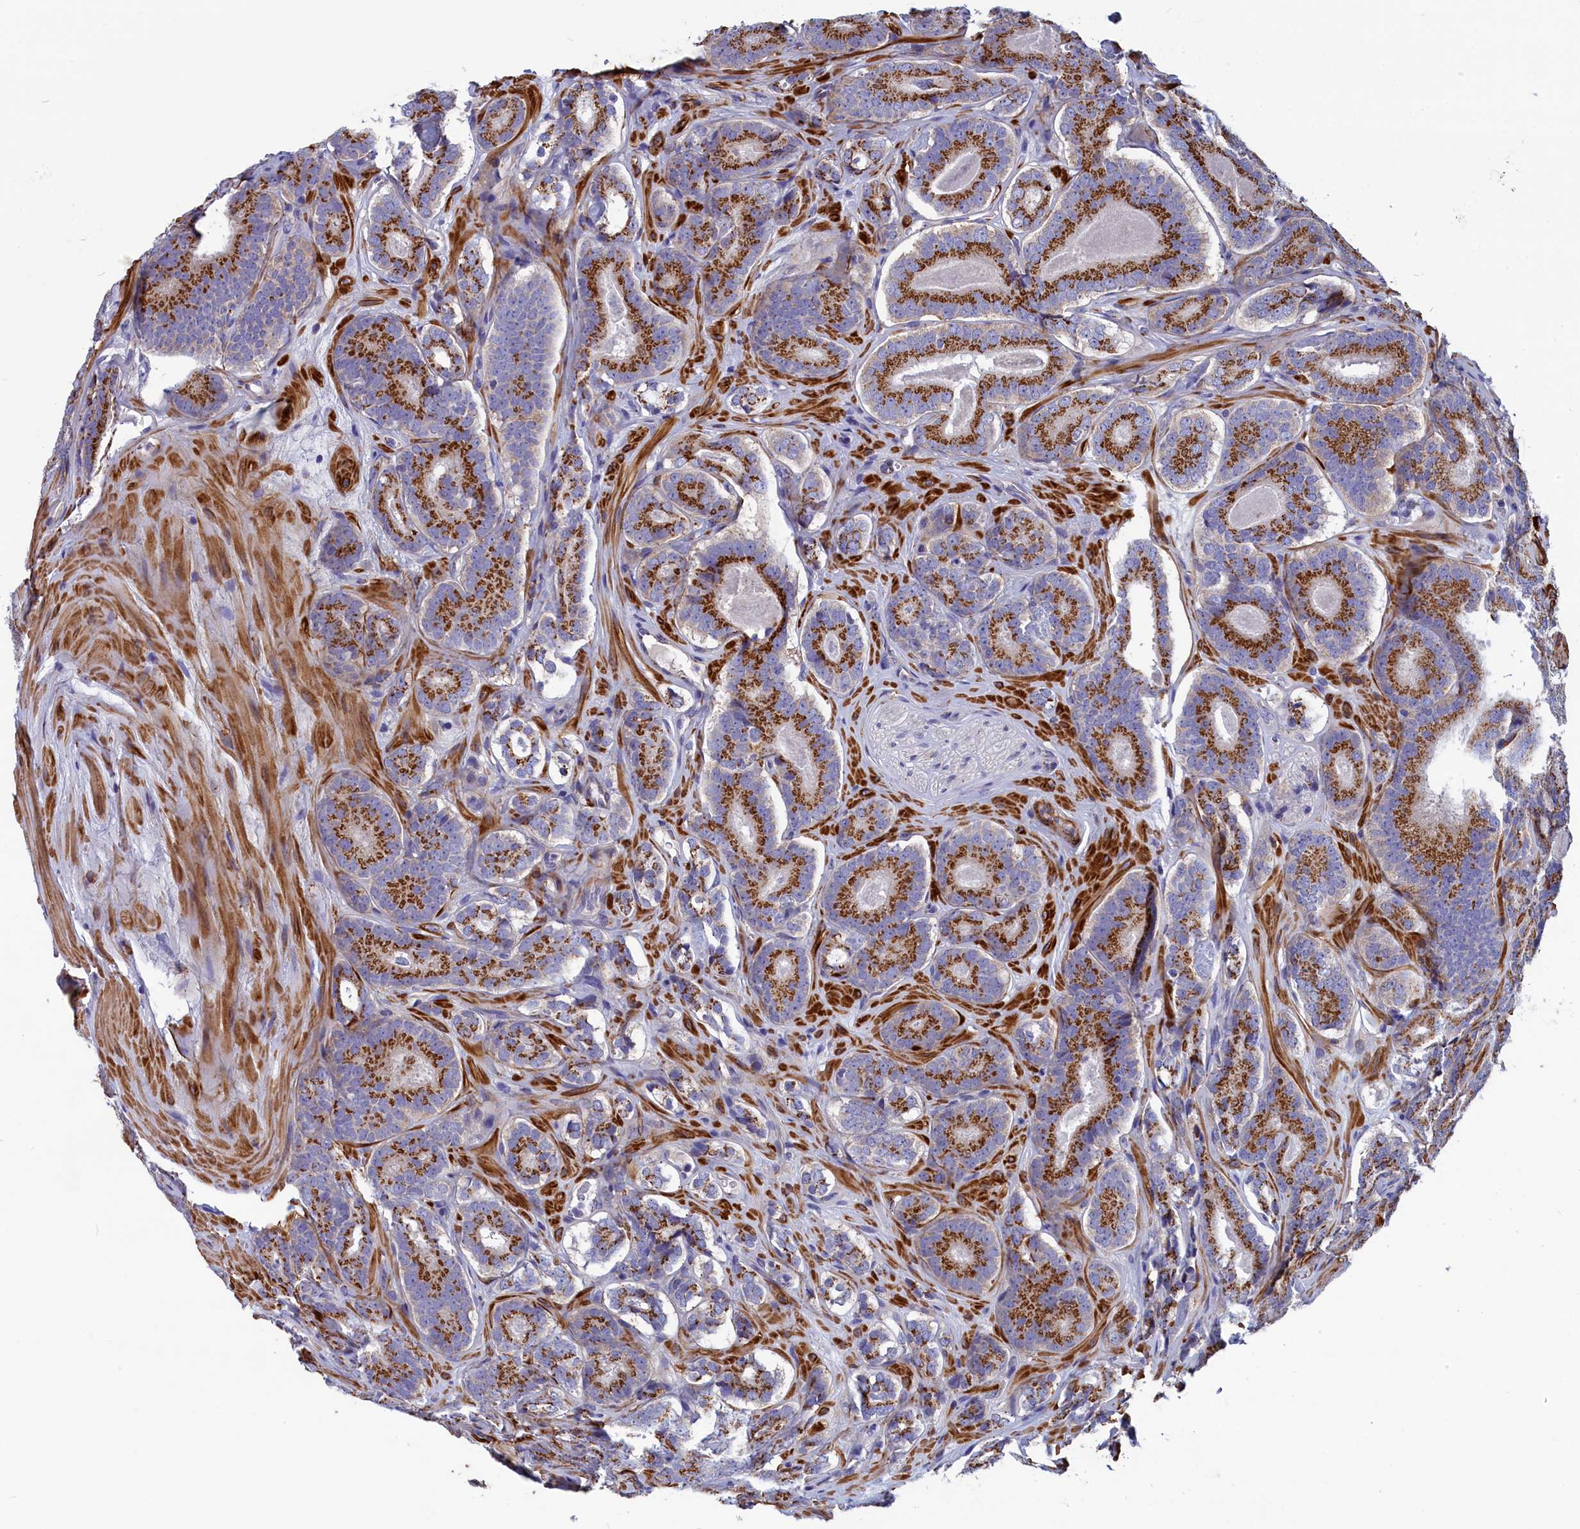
{"staining": {"intensity": "moderate", "quantity": ">75%", "location": "cytoplasmic/membranous"}, "tissue": "prostate cancer", "cell_type": "Tumor cells", "image_type": "cancer", "snomed": [{"axis": "morphology", "description": "Adenocarcinoma, High grade"}, {"axis": "topography", "description": "Prostate"}], "caption": "Immunohistochemistry (IHC) of adenocarcinoma (high-grade) (prostate) shows medium levels of moderate cytoplasmic/membranous staining in approximately >75% of tumor cells. (Brightfield microscopy of DAB IHC at high magnification).", "gene": "TUBGCP4", "patient": {"sex": "male", "age": 63}}